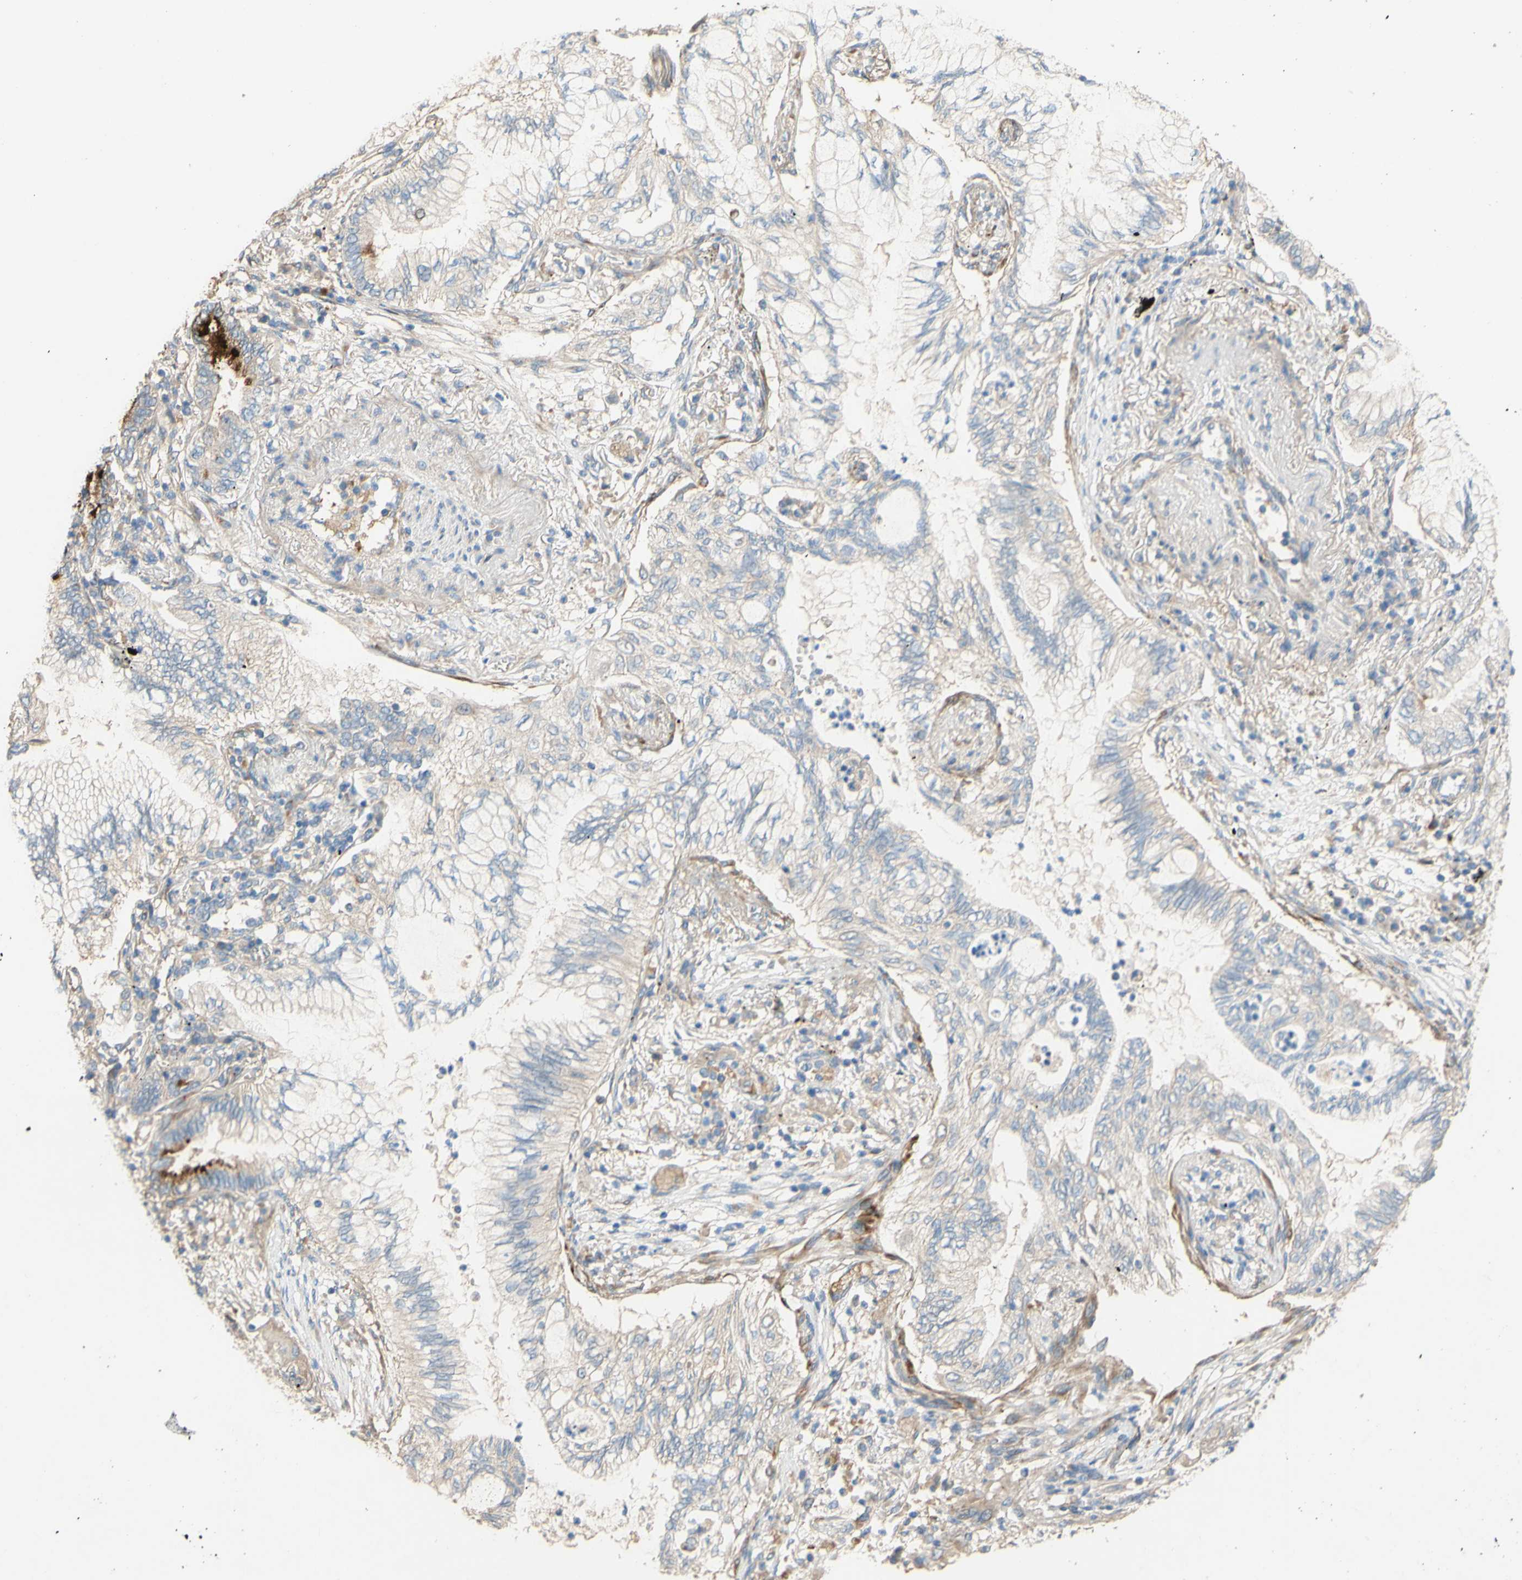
{"staining": {"intensity": "moderate", "quantity": "<25%", "location": "cytoplasmic/membranous"}, "tissue": "lung cancer", "cell_type": "Tumor cells", "image_type": "cancer", "snomed": [{"axis": "morphology", "description": "Normal tissue, NOS"}, {"axis": "morphology", "description": "Adenocarcinoma, NOS"}, {"axis": "topography", "description": "Bronchus"}, {"axis": "topography", "description": "Lung"}], "caption": "Immunohistochemistry photomicrograph of adenocarcinoma (lung) stained for a protein (brown), which displays low levels of moderate cytoplasmic/membranous expression in approximately <25% of tumor cells.", "gene": "DKK3", "patient": {"sex": "female", "age": 70}}